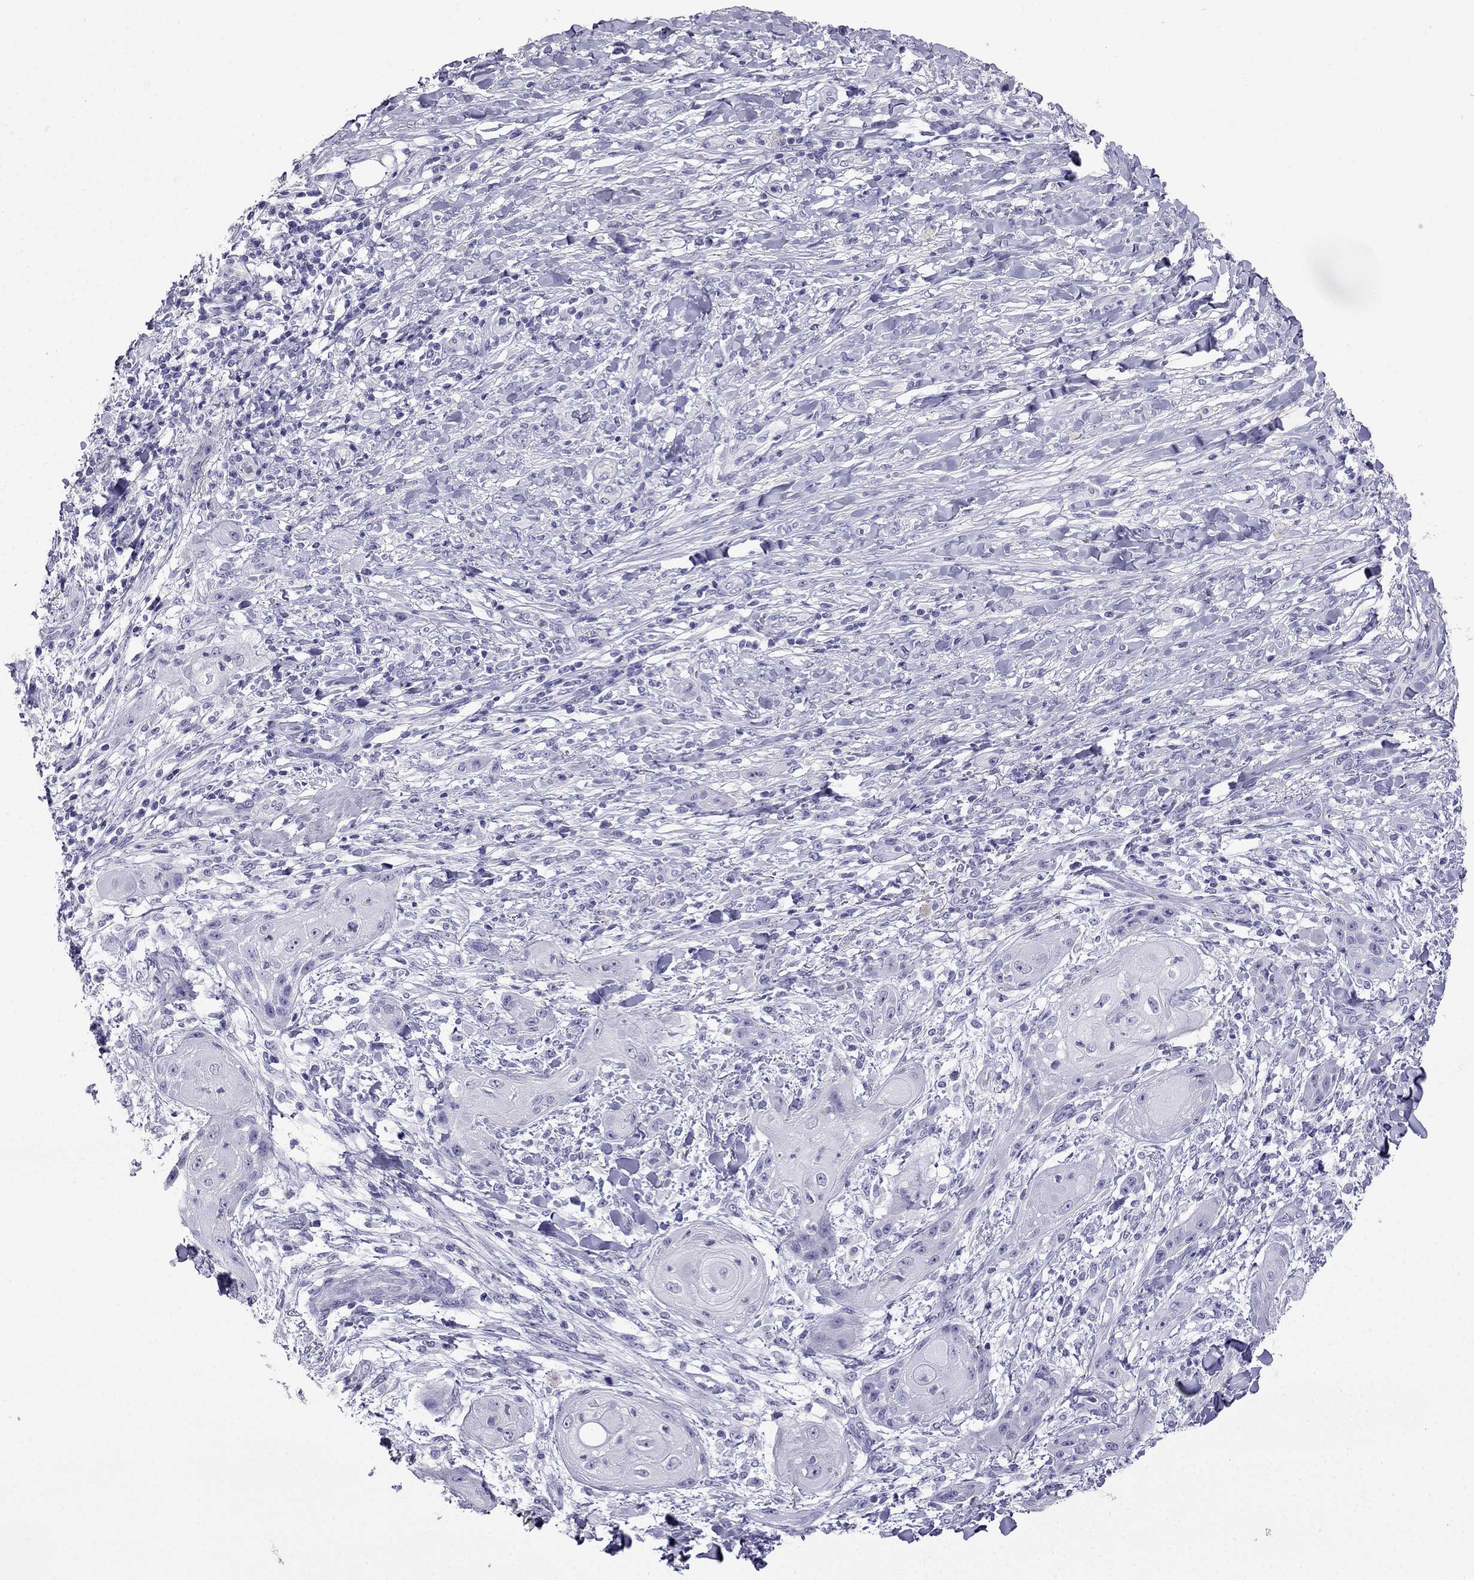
{"staining": {"intensity": "negative", "quantity": "none", "location": "none"}, "tissue": "skin cancer", "cell_type": "Tumor cells", "image_type": "cancer", "snomed": [{"axis": "morphology", "description": "Squamous cell carcinoma, NOS"}, {"axis": "topography", "description": "Skin"}], "caption": "Tumor cells are negative for brown protein staining in skin cancer (squamous cell carcinoma).", "gene": "CDHR4", "patient": {"sex": "male", "age": 62}}